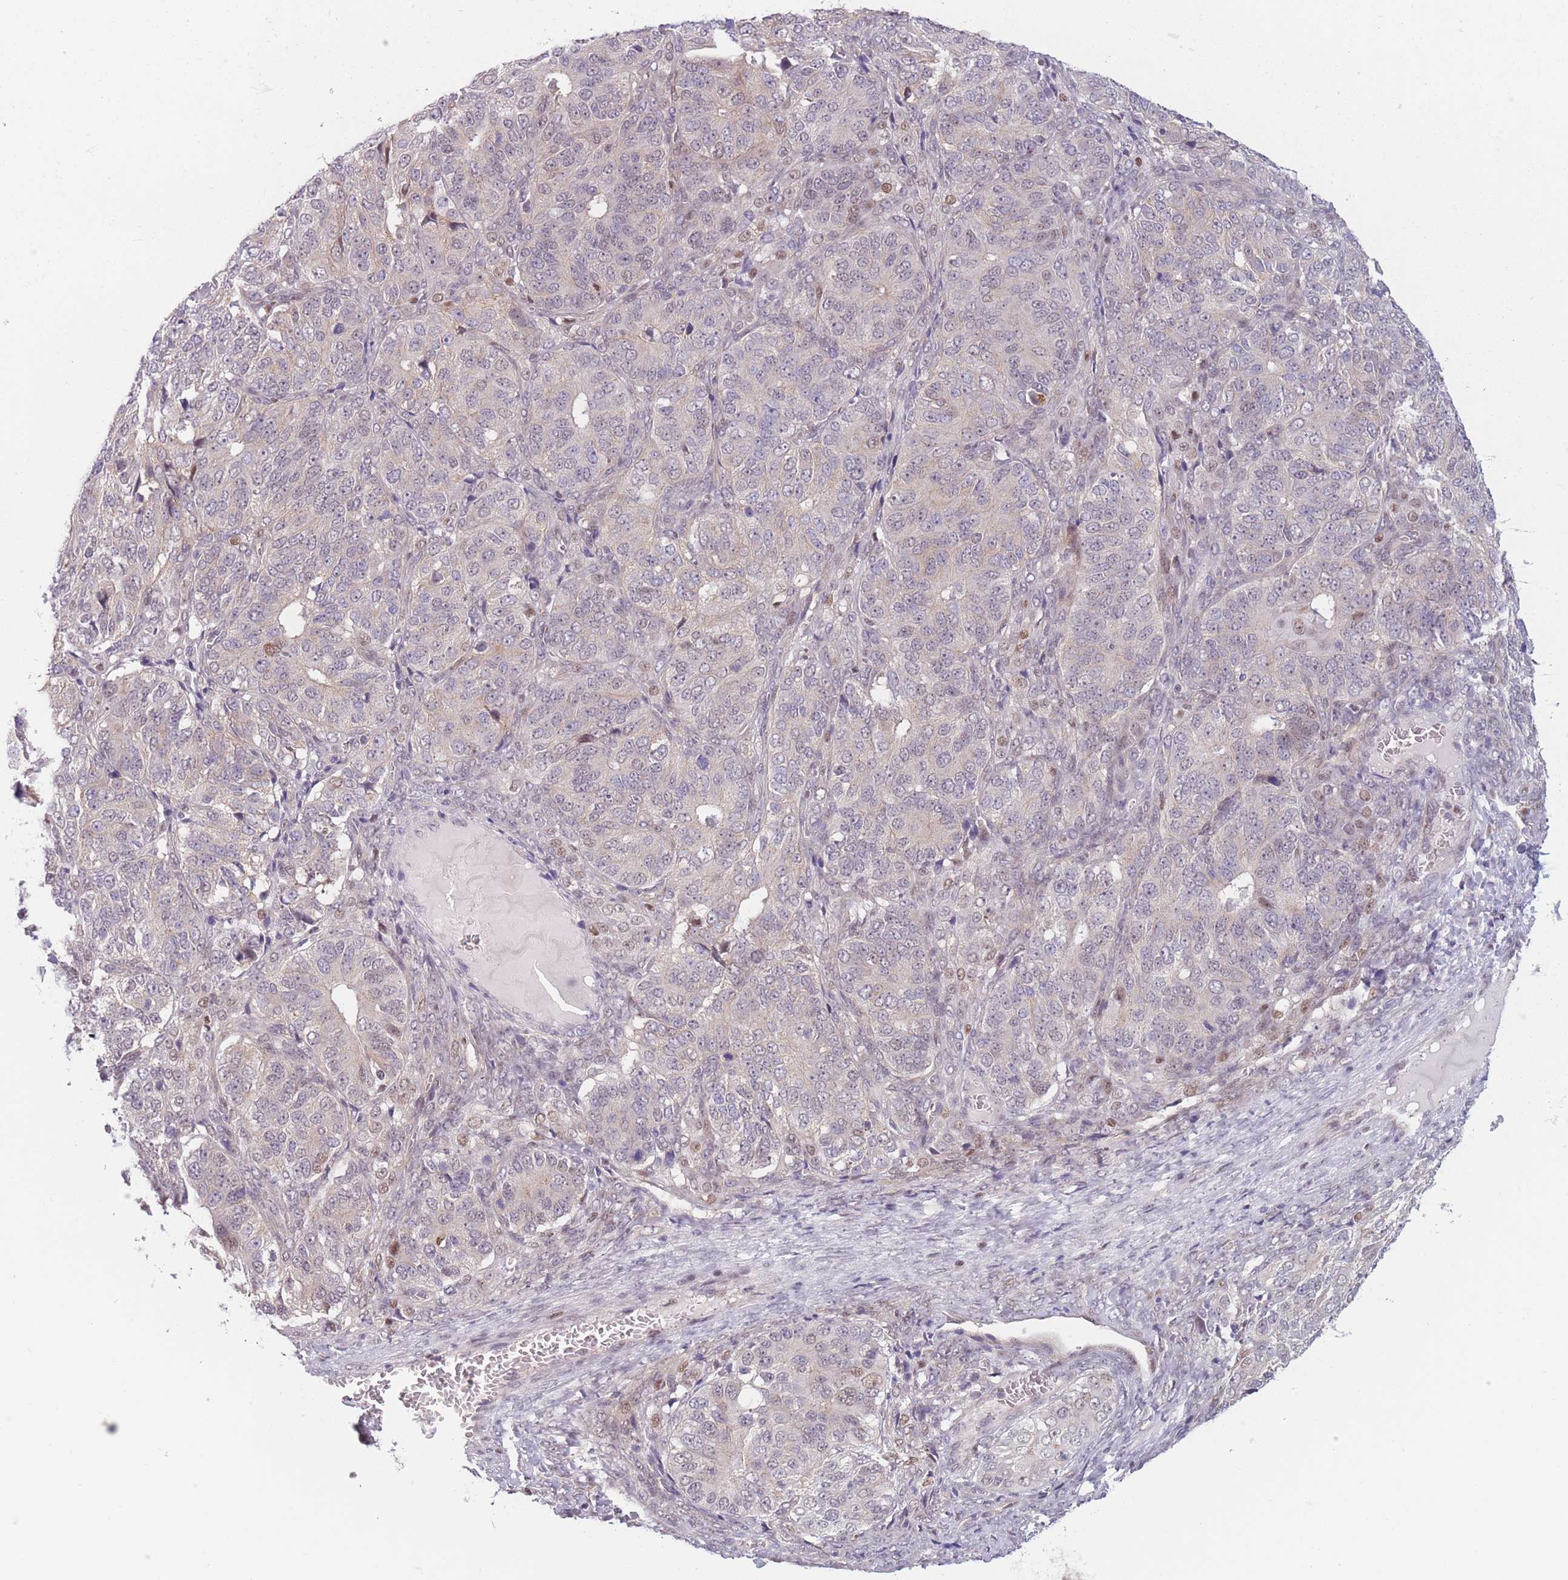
{"staining": {"intensity": "weak", "quantity": "25%-75%", "location": "nuclear"}, "tissue": "ovarian cancer", "cell_type": "Tumor cells", "image_type": "cancer", "snomed": [{"axis": "morphology", "description": "Carcinoma, endometroid"}, {"axis": "topography", "description": "Ovary"}], "caption": "Human ovarian endometroid carcinoma stained with a brown dye shows weak nuclear positive expression in about 25%-75% of tumor cells.", "gene": "ZNF439", "patient": {"sex": "female", "age": 51}}